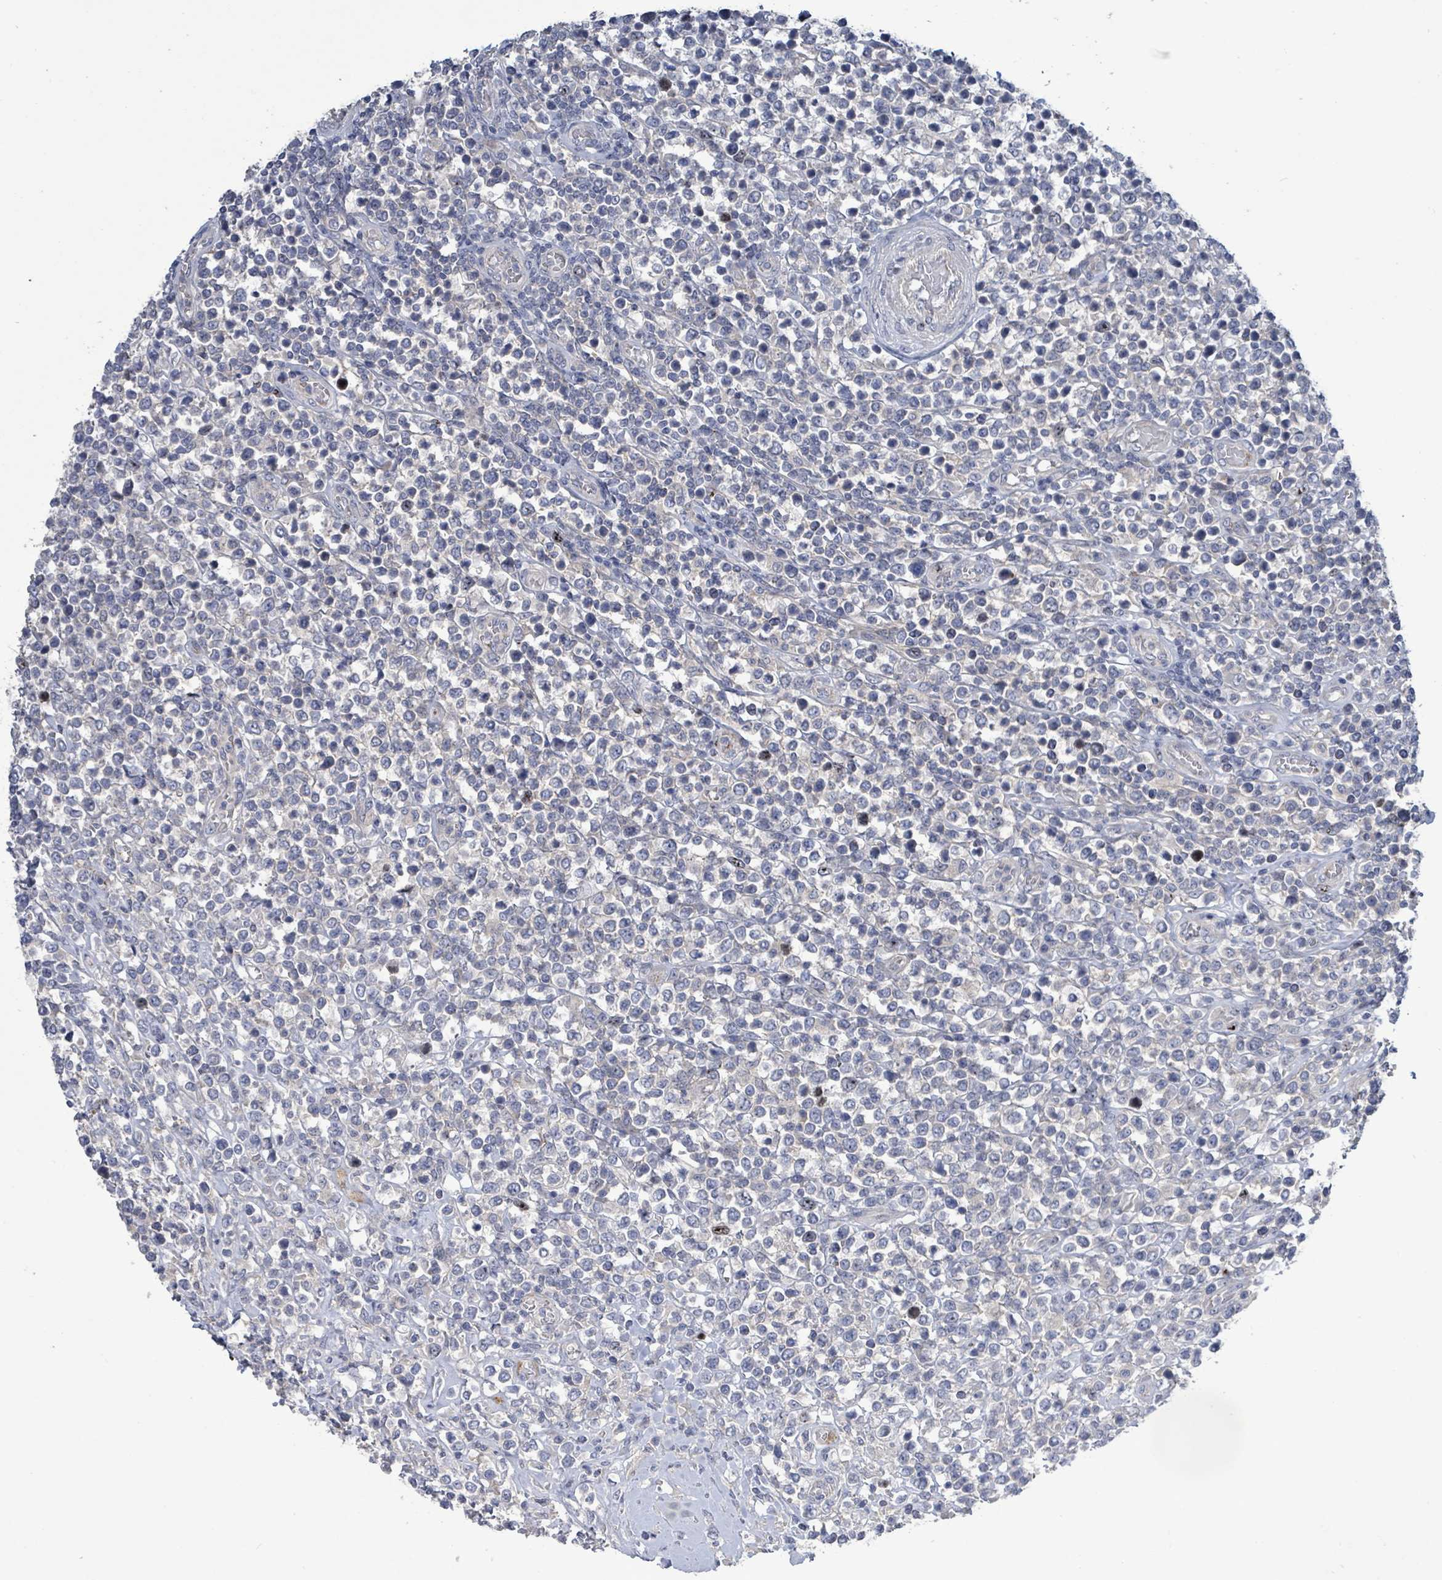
{"staining": {"intensity": "negative", "quantity": "none", "location": "none"}, "tissue": "lymphoma", "cell_type": "Tumor cells", "image_type": "cancer", "snomed": [{"axis": "morphology", "description": "Malignant lymphoma, non-Hodgkin's type, High grade"}, {"axis": "topography", "description": "Soft tissue"}], "caption": "This is an immunohistochemistry (IHC) histopathology image of human lymphoma. There is no staining in tumor cells.", "gene": "KRAS", "patient": {"sex": "female", "age": 56}}